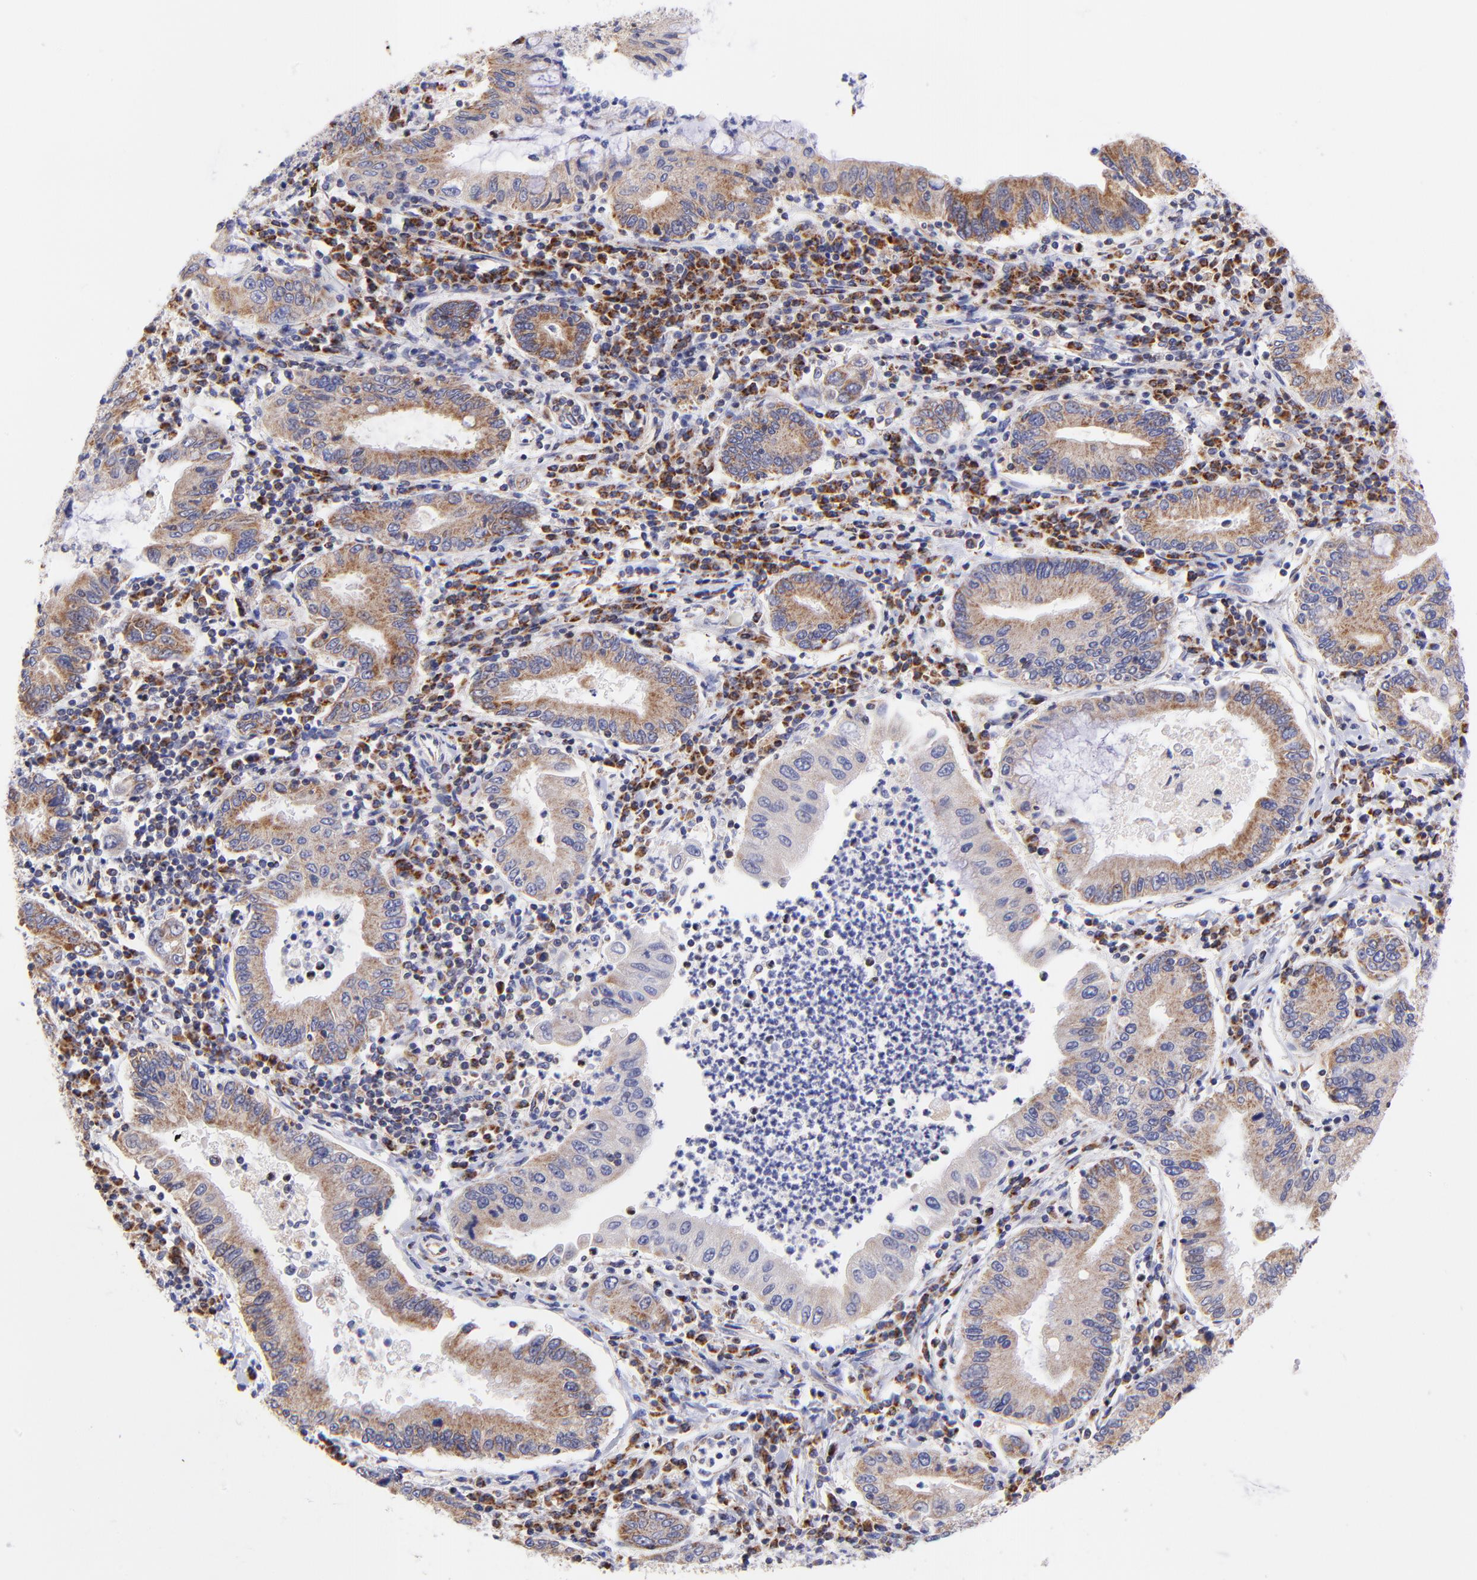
{"staining": {"intensity": "moderate", "quantity": ">75%", "location": "cytoplasmic/membranous"}, "tissue": "stomach cancer", "cell_type": "Tumor cells", "image_type": "cancer", "snomed": [{"axis": "morphology", "description": "Normal tissue, NOS"}, {"axis": "morphology", "description": "Adenocarcinoma, NOS"}, {"axis": "topography", "description": "Esophagus"}, {"axis": "topography", "description": "Stomach, upper"}, {"axis": "topography", "description": "Peripheral nerve tissue"}], "caption": "Stomach cancer stained with a brown dye demonstrates moderate cytoplasmic/membranous positive positivity in about >75% of tumor cells.", "gene": "NDUFB7", "patient": {"sex": "male", "age": 62}}